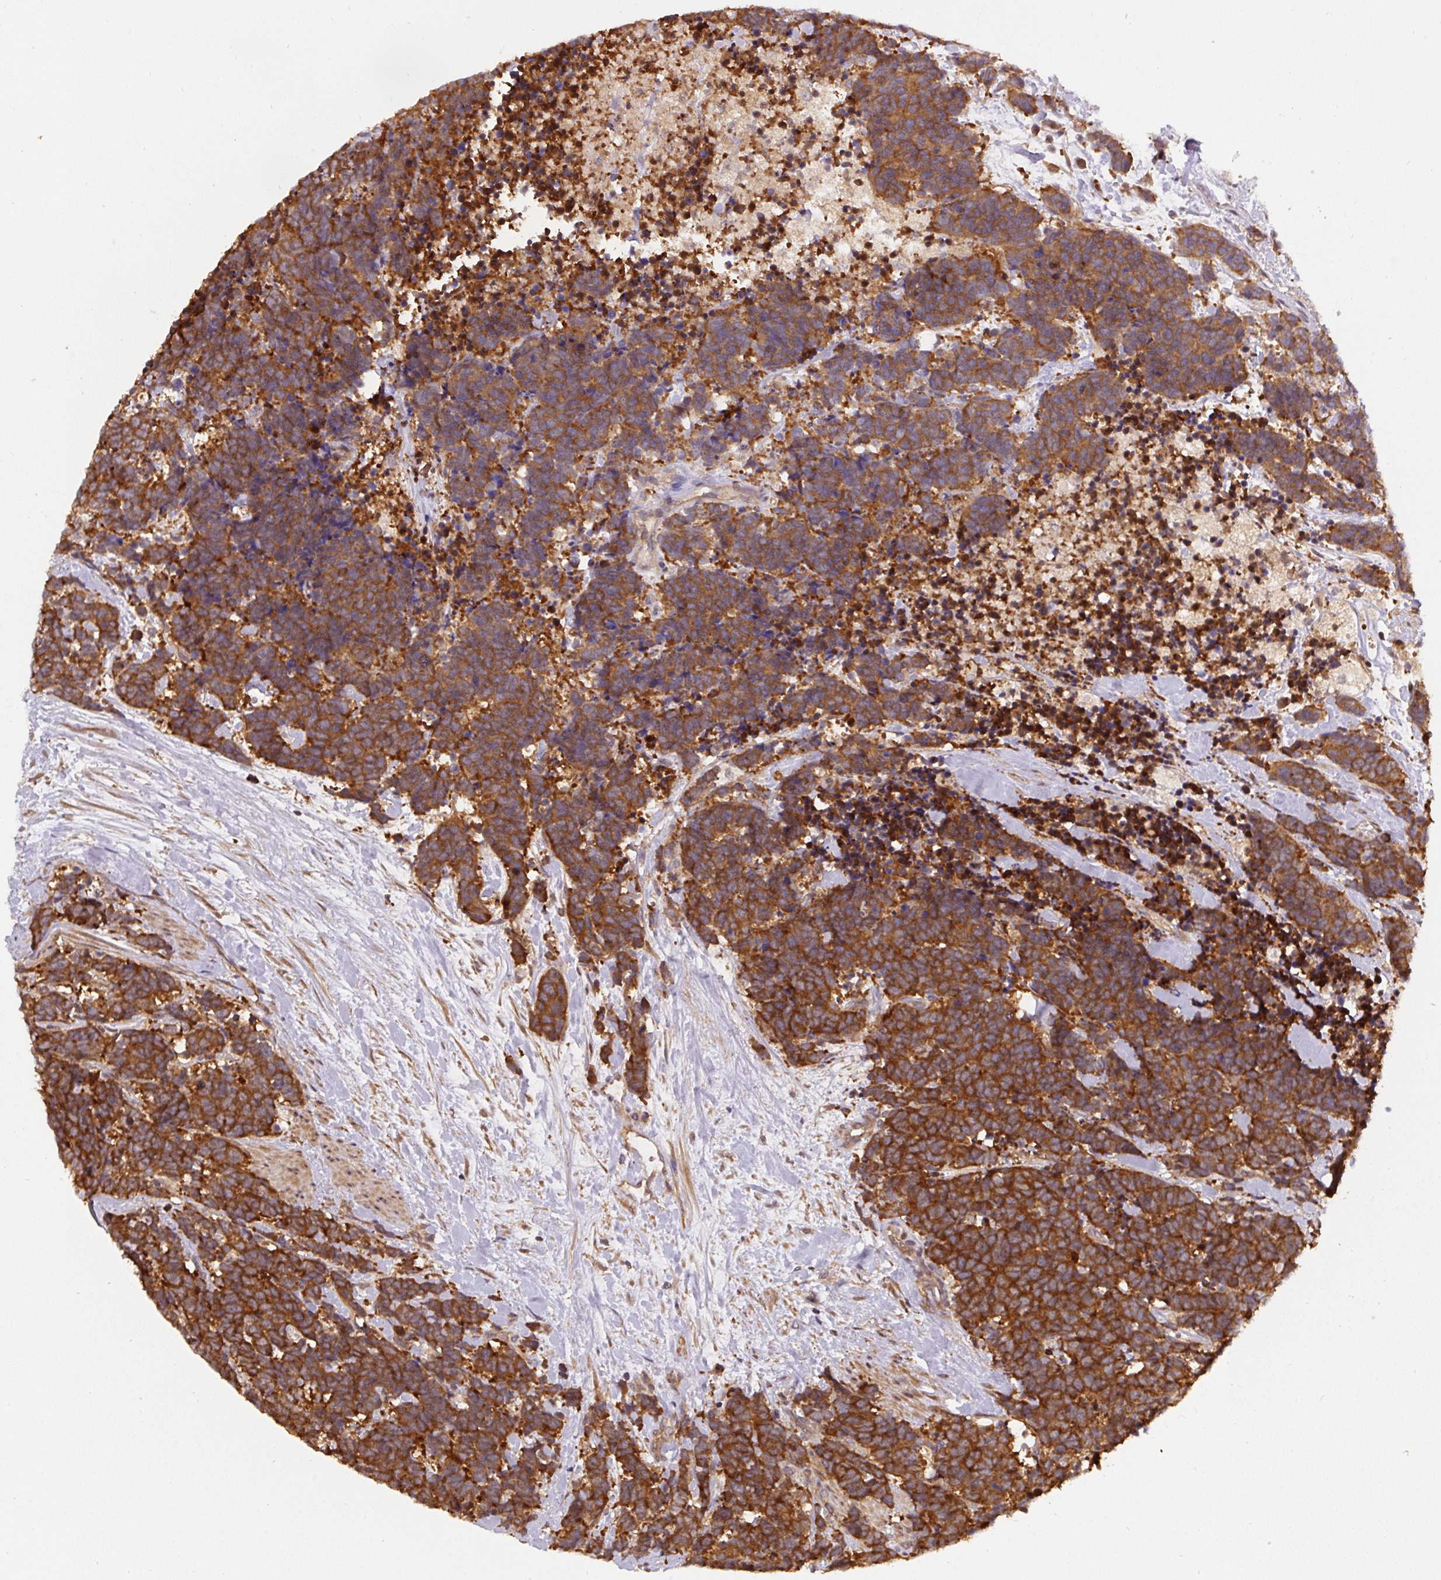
{"staining": {"intensity": "strong", "quantity": ">75%", "location": "cytoplasmic/membranous"}, "tissue": "carcinoid", "cell_type": "Tumor cells", "image_type": "cancer", "snomed": [{"axis": "morphology", "description": "Carcinoma, NOS"}, {"axis": "morphology", "description": "Carcinoid, malignant, NOS"}, {"axis": "topography", "description": "Prostate"}], "caption": "The micrograph displays a brown stain indicating the presence of a protein in the cytoplasmic/membranous of tumor cells in carcinoid (malignant). Nuclei are stained in blue.", "gene": "ST13", "patient": {"sex": "male", "age": 57}}